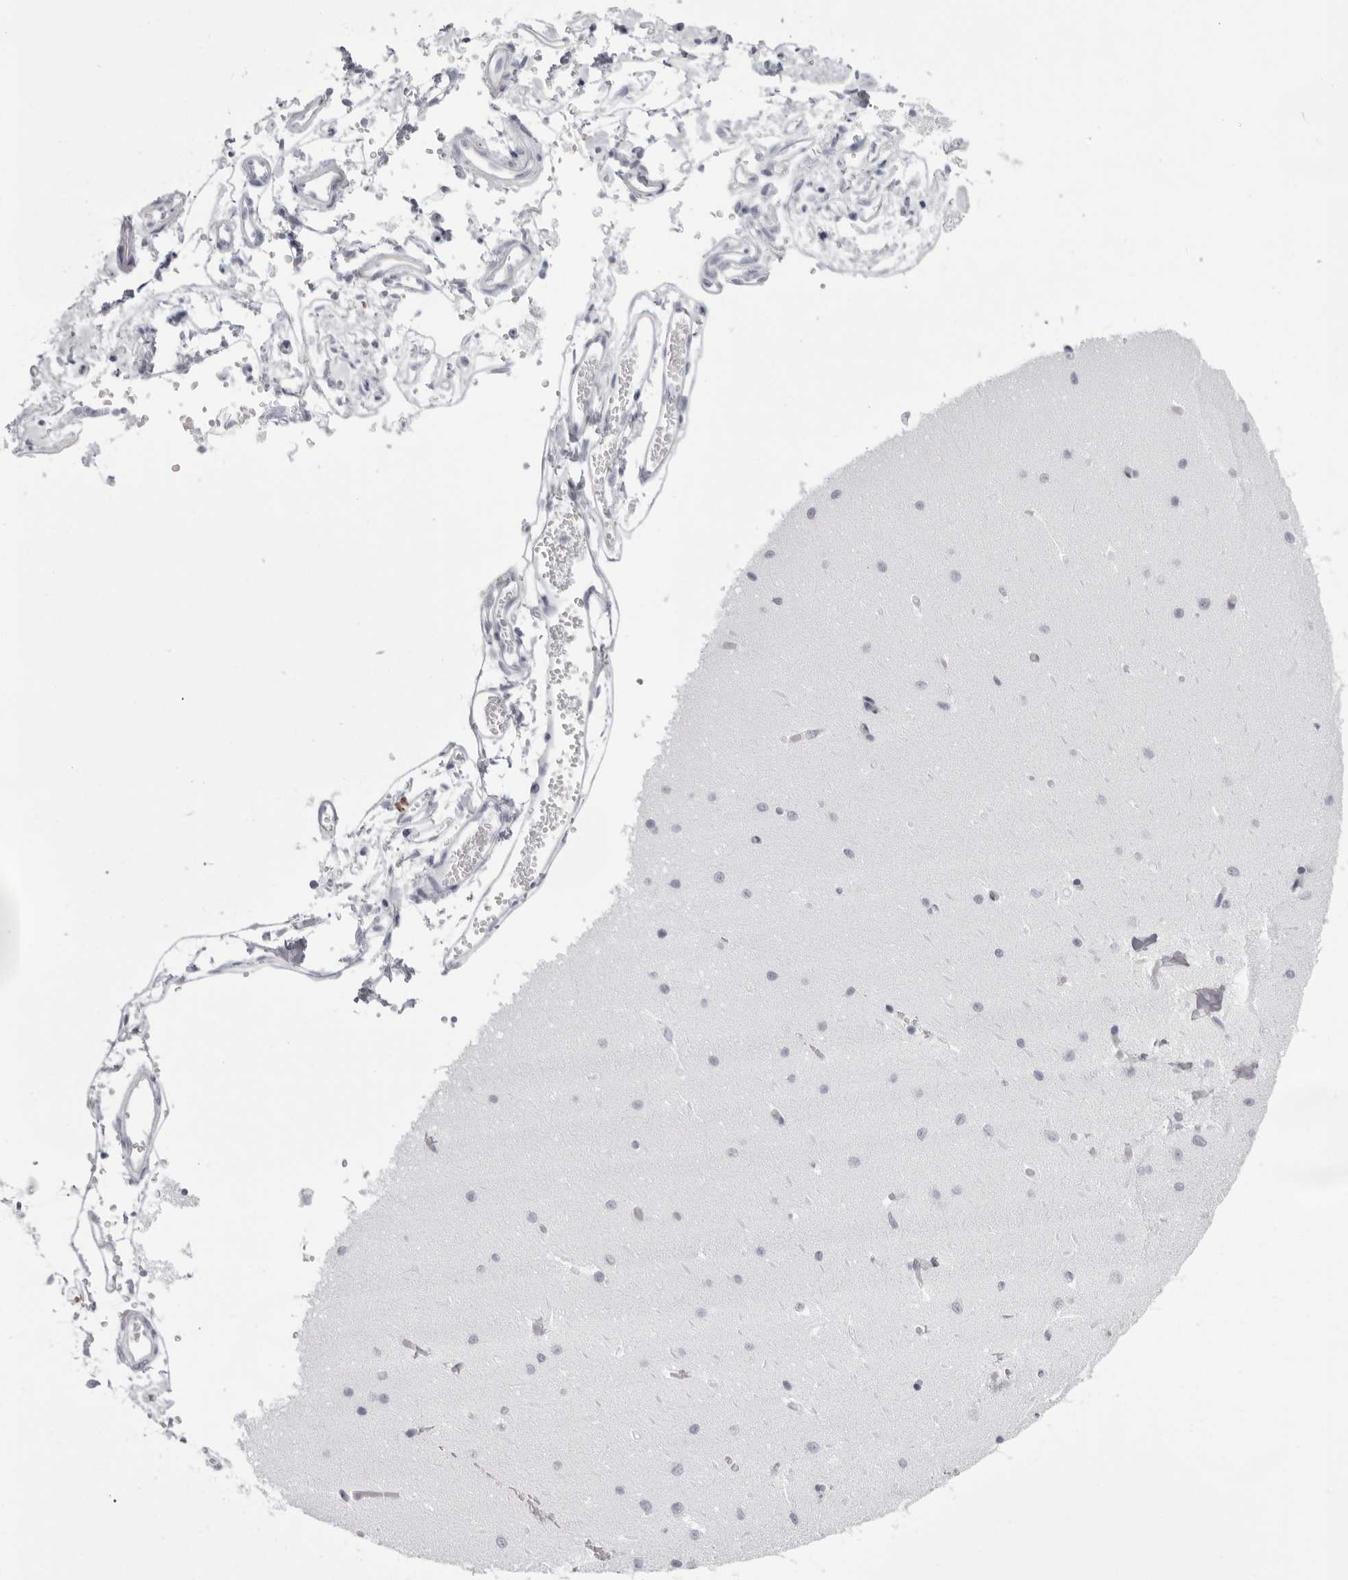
{"staining": {"intensity": "negative", "quantity": "none", "location": "none"}, "tissue": "cerebellum", "cell_type": "Cells in granular layer", "image_type": "normal", "snomed": [{"axis": "morphology", "description": "Normal tissue, NOS"}, {"axis": "topography", "description": "Cerebellum"}], "caption": "The IHC micrograph has no significant positivity in cells in granular layer of cerebellum.", "gene": "TMOD4", "patient": {"sex": "male", "age": 37}}